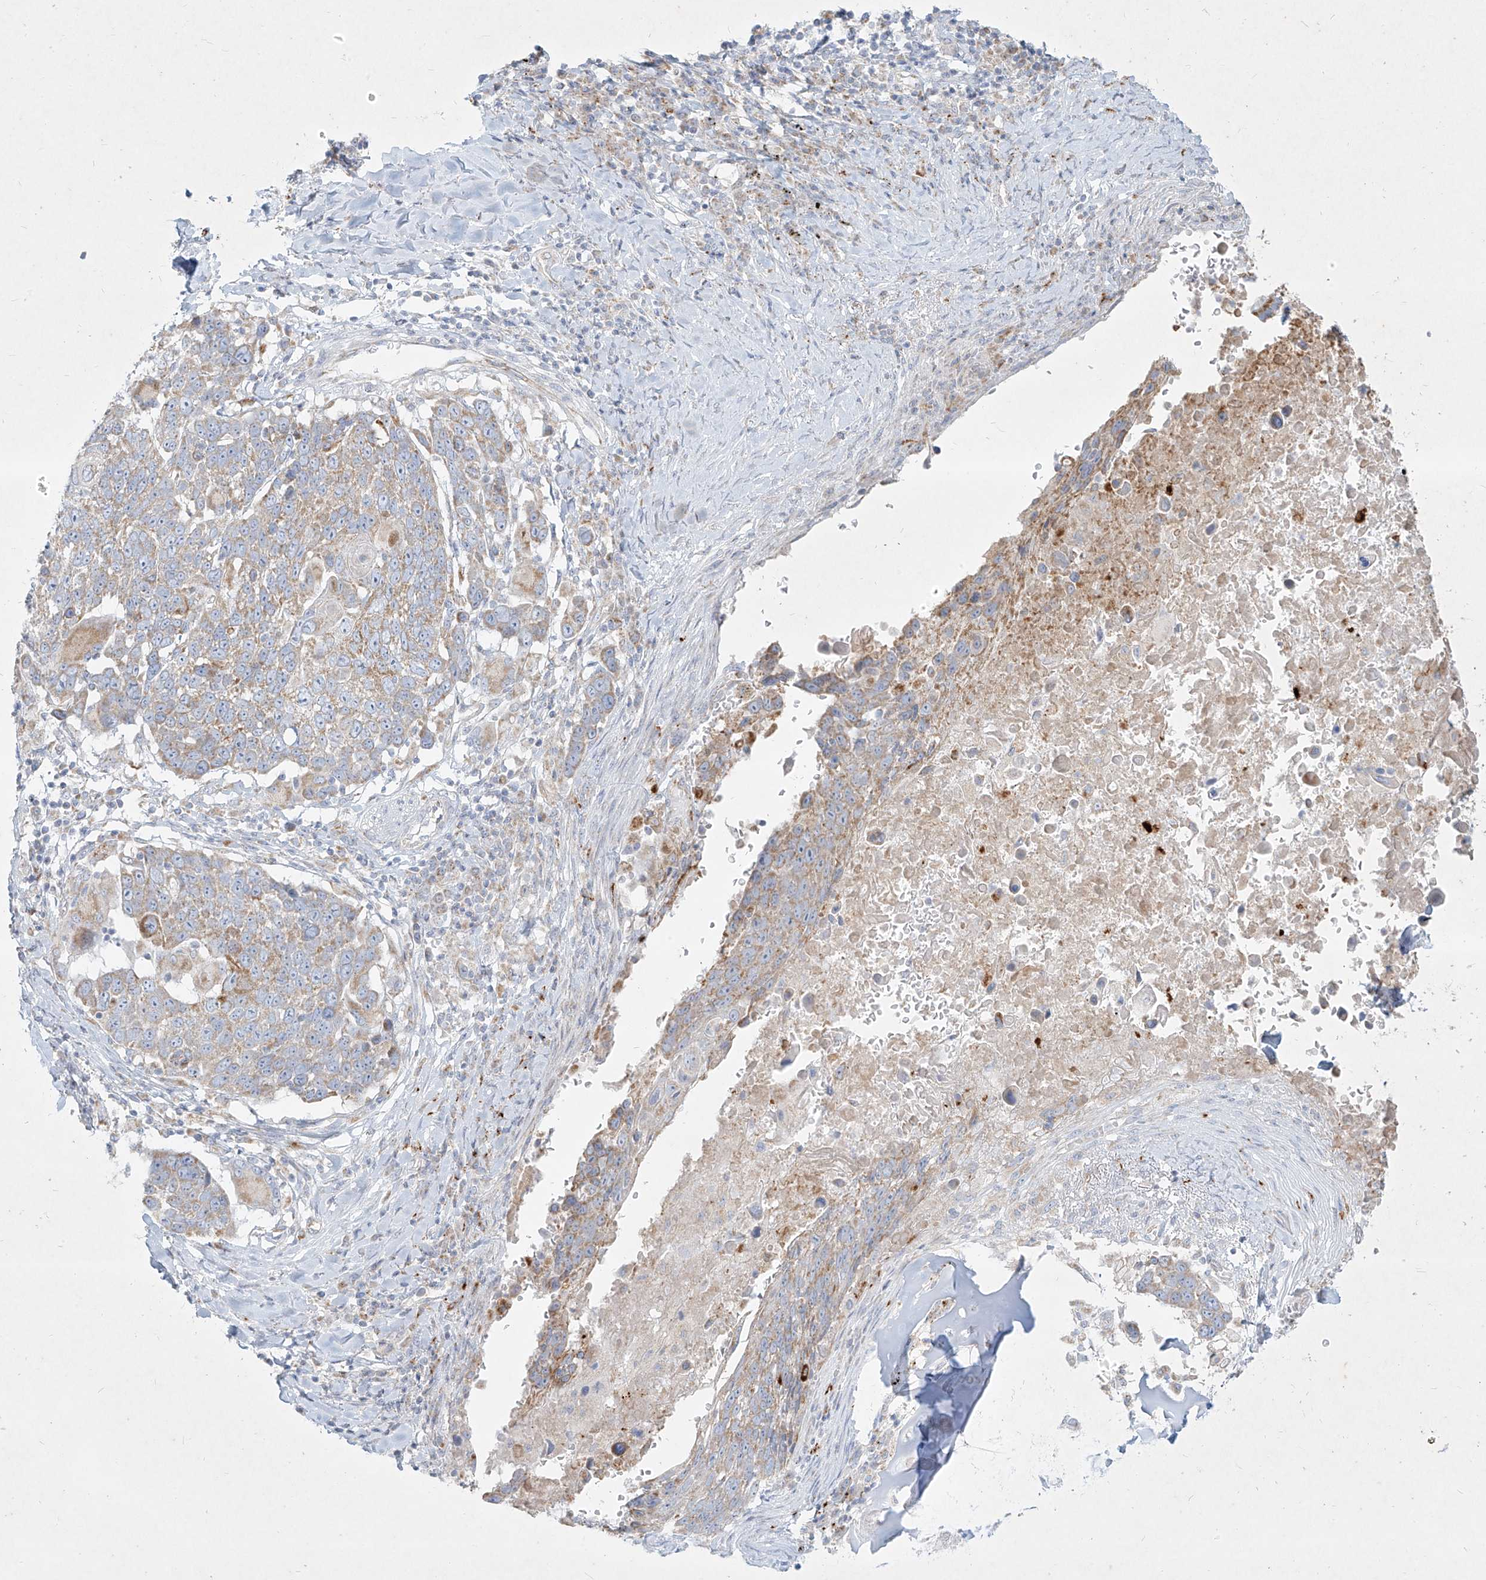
{"staining": {"intensity": "weak", "quantity": "25%-75%", "location": "cytoplasmic/membranous"}, "tissue": "lung cancer", "cell_type": "Tumor cells", "image_type": "cancer", "snomed": [{"axis": "morphology", "description": "Squamous cell carcinoma, NOS"}, {"axis": "topography", "description": "Lung"}], "caption": "Squamous cell carcinoma (lung) tissue reveals weak cytoplasmic/membranous positivity in approximately 25%-75% of tumor cells", "gene": "MTX2", "patient": {"sex": "male", "age": 66}}